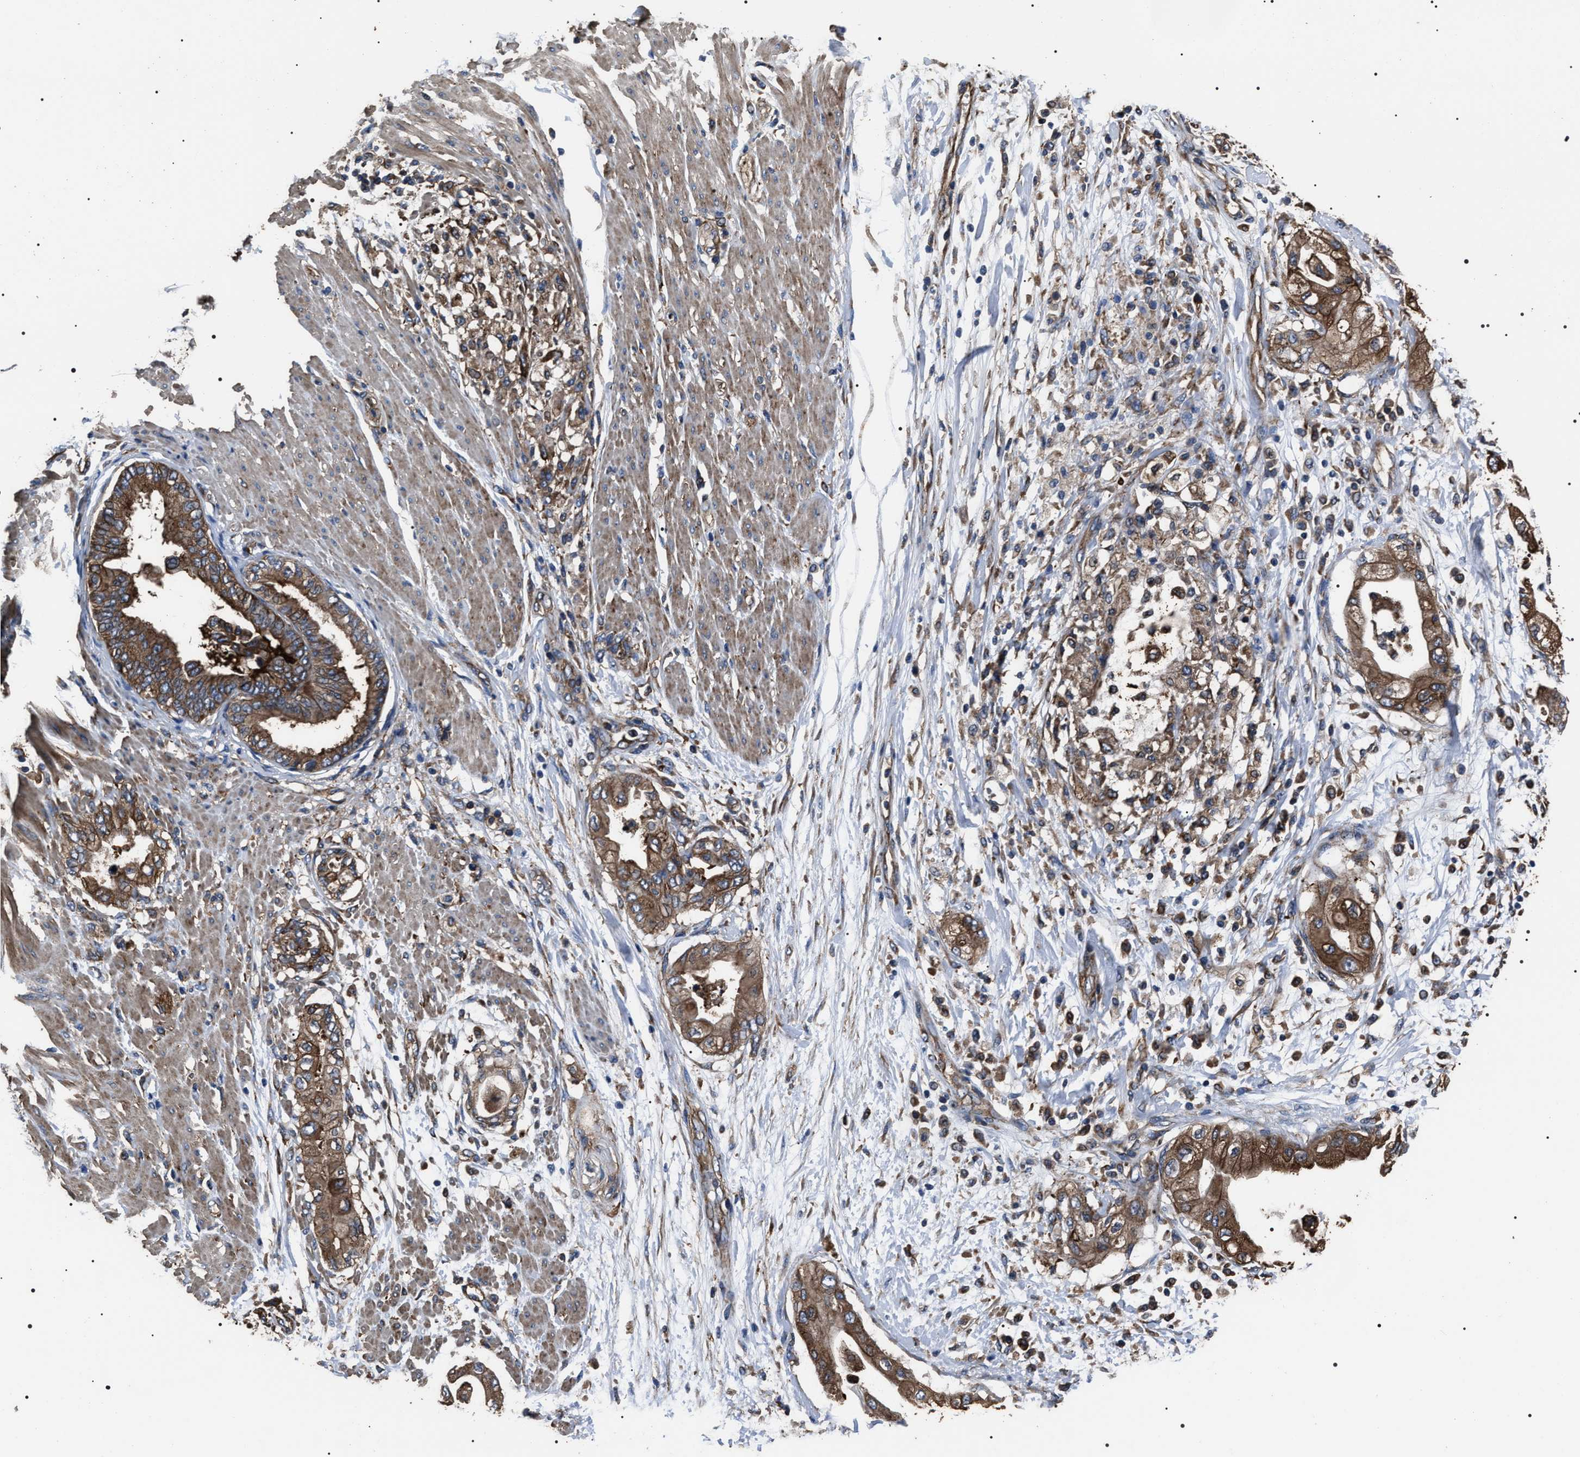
{"staining": {"intensity": "moderate", "quantity": "<25%", "location": "cytoplasmic/membranous"}, "tissue": "adipose tissue", "cell_type": "Adipocytes", "image_type": "normal", "snomed": [{"axis": "morphology", "description": "Normal tissue, NOS"}, {"axis": "morphology", "description": "Adenocarcinoma, NOS"}, {"axis": "topography", "description": "Duodenum"}, {"axis": "topography", "description": "Peripheral nerve tissue"}], "caption": "Unremarkable adipose tissue displays moderate cytoplasmic/membranous expression in approximately <25% of adipocytes.", "gene": "HSCB", "patient": {"sex": "female", "age": 60}}